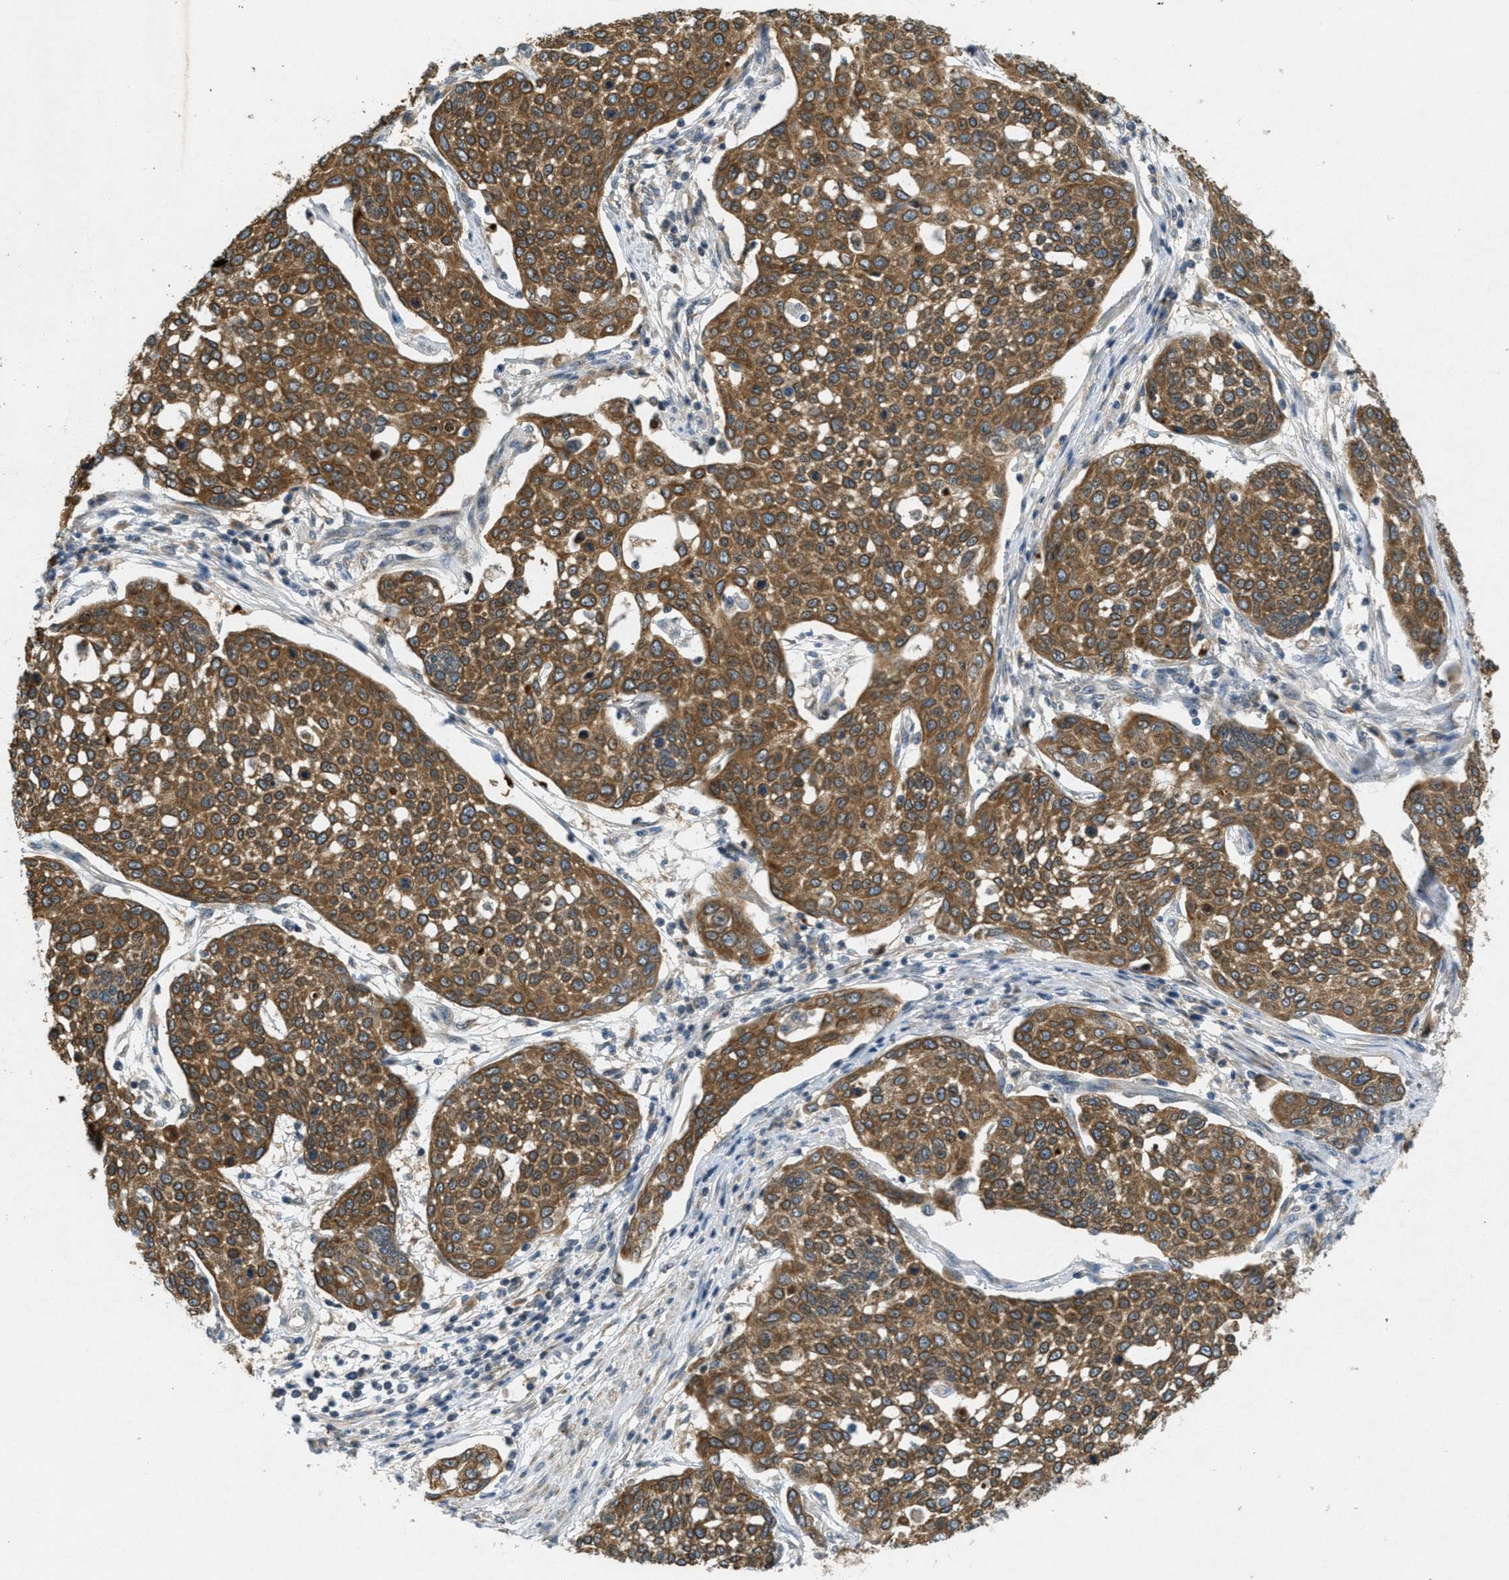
{"staining": {"intensity": "strong", "quantity": ">75%", "location": "cytoplasmic/membranous"}, "tissue": "cervical cancer", "cell_type": "Tumor cells", "image_type": "cancer", "snomed": [{"axis": "morphology", "description": "Squamous cell carcinoma, NOS"}, {"axis": "topography", "description": "Cervix"}], "caption": "Immunohistochemistry (IHC) staining of cervical cancer, which demonstrates high levels of strong cytoplasmic/membranous expression in approximately >75% of tumor cells indicating strong cytoplasmic/membranous protein positivity. The staining was performed using DAB (3,3'-diaminobenzidine) (brown) for protein detection and nuclei were counterstained in hematoxylin (blue).", "gene": "SIGMAR1", "patient": {"sex": "female", "age": 34}}